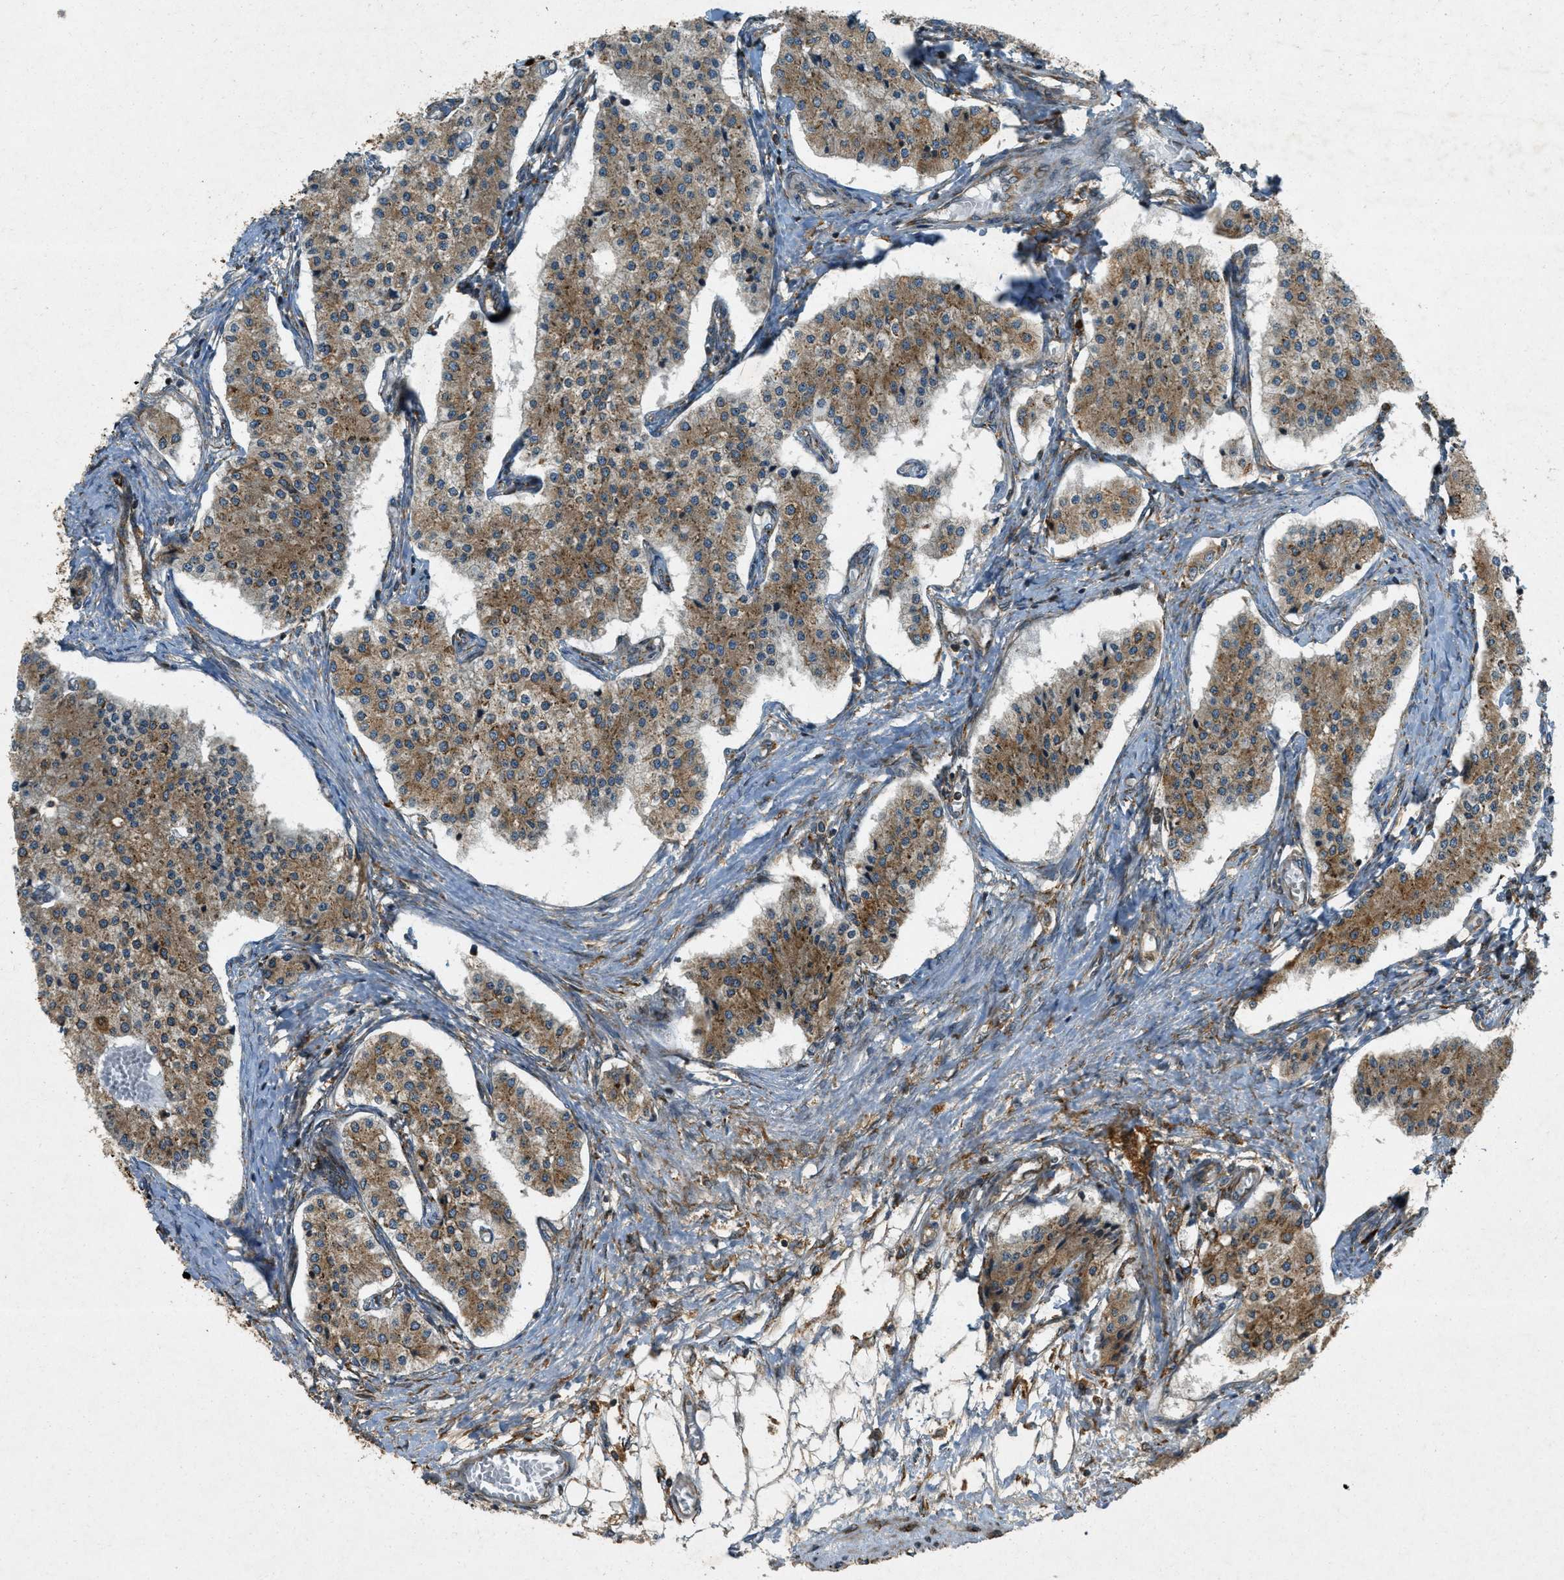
{"staining": {"intensity": "moderate", "quantity": ">75%", "location": "cytoplasmic/membranous"}, "tissue": "carcinoid", "cell_type": "Tumor cells", "image_type": "cancer", "snomed": [{"axis": "morphology", "description": "Carcinoid, malignant, NOS"}, {"axis": "topography", "description": "Colon"}], "caption": "Approximately >75% of tumor cells in carcinoid reveal moderate cytoplasmic/membranous protein positivity as visualized by brown immunohistochemical staining.", "gene": "PCDH18", "patient": {"sex": "female", "age": 52}}